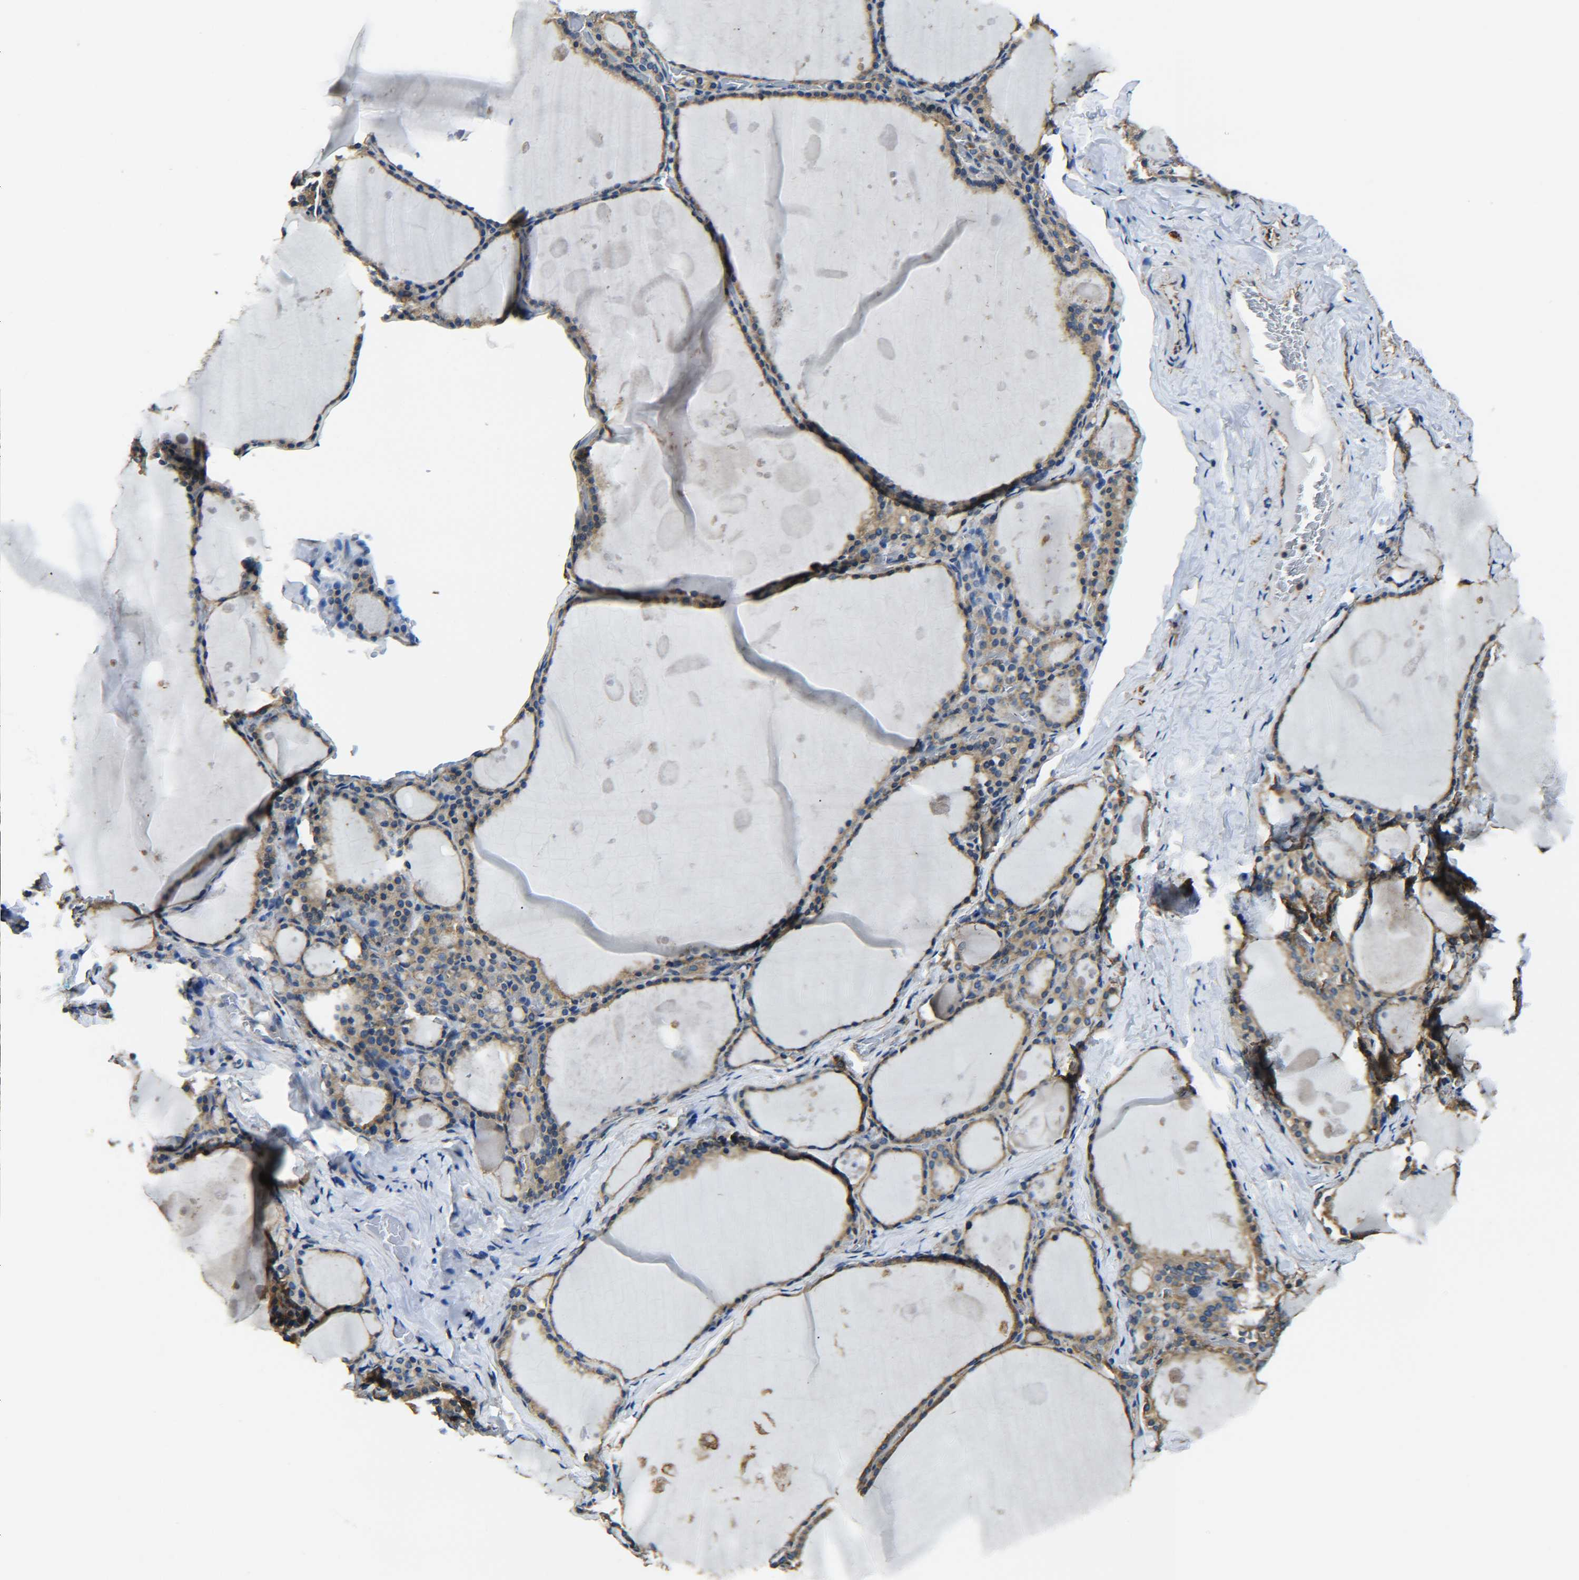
{"staining": {"intensity": "moderate", "quantity": ">75%", "location": "cytoplasmic/membranous"}, "tissue": "thyroid gland", "cell_type": "Glandular cells", "image_type": "normal", "snomed": [{"axis": "morphology", "description": "Normal tissue, NOS"}, {"axis": "topography", "description": "Thyroid gland"}], "caption": "A brown stain labels moderate cytoplasmic/membranous expression of a protein in glandular cells of normal thyroid gland. (Stains: DAB in brown, nuclei in blue, Microscopy: brightfield microscopy at high magnification).", "gene": "TUBB", "patient": {"sex": "male", "age": 56}}